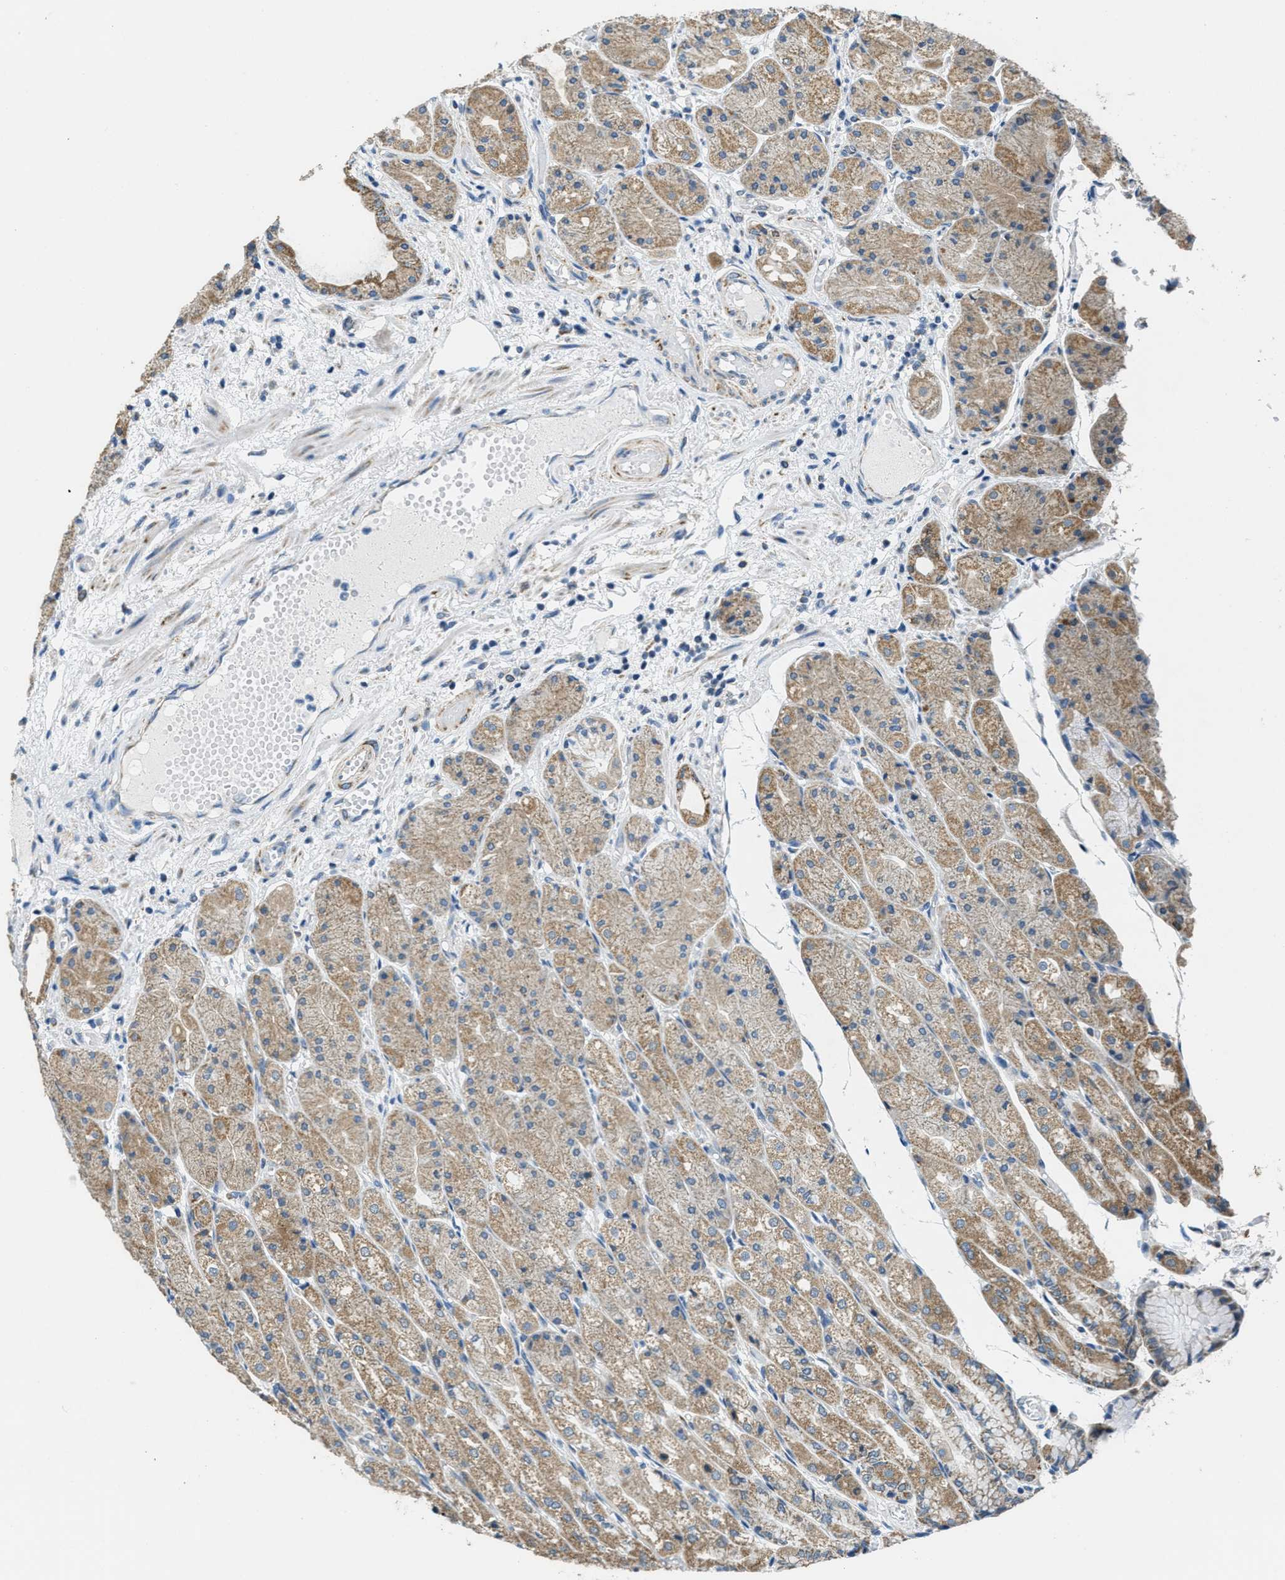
{"staining": {"intensity": "moderate", "quantity": ">75%", "location": "cytoplasmic/membranous"}, "tissue": "stomach", "cell_type": "Glandular cells", "image_type": "normal", "snomed": [{"axis": "morphology", "description": "Normal tissue, NOS"}, {"axis": "topography", "description": "Stomach, upper"}], "caption": "A brown stain shows moderate cytoplasmic/membranous staining of a protein in glandular cells of unremarkable human stomach. Using DAB (3,3'-diaminobenzidine) (brown) and hematoxylin (blue) stains, captured at high magnification using brightfield microscopy.", "gene": "TOMM70", "patient": {"sex": "male", "age": 72}}